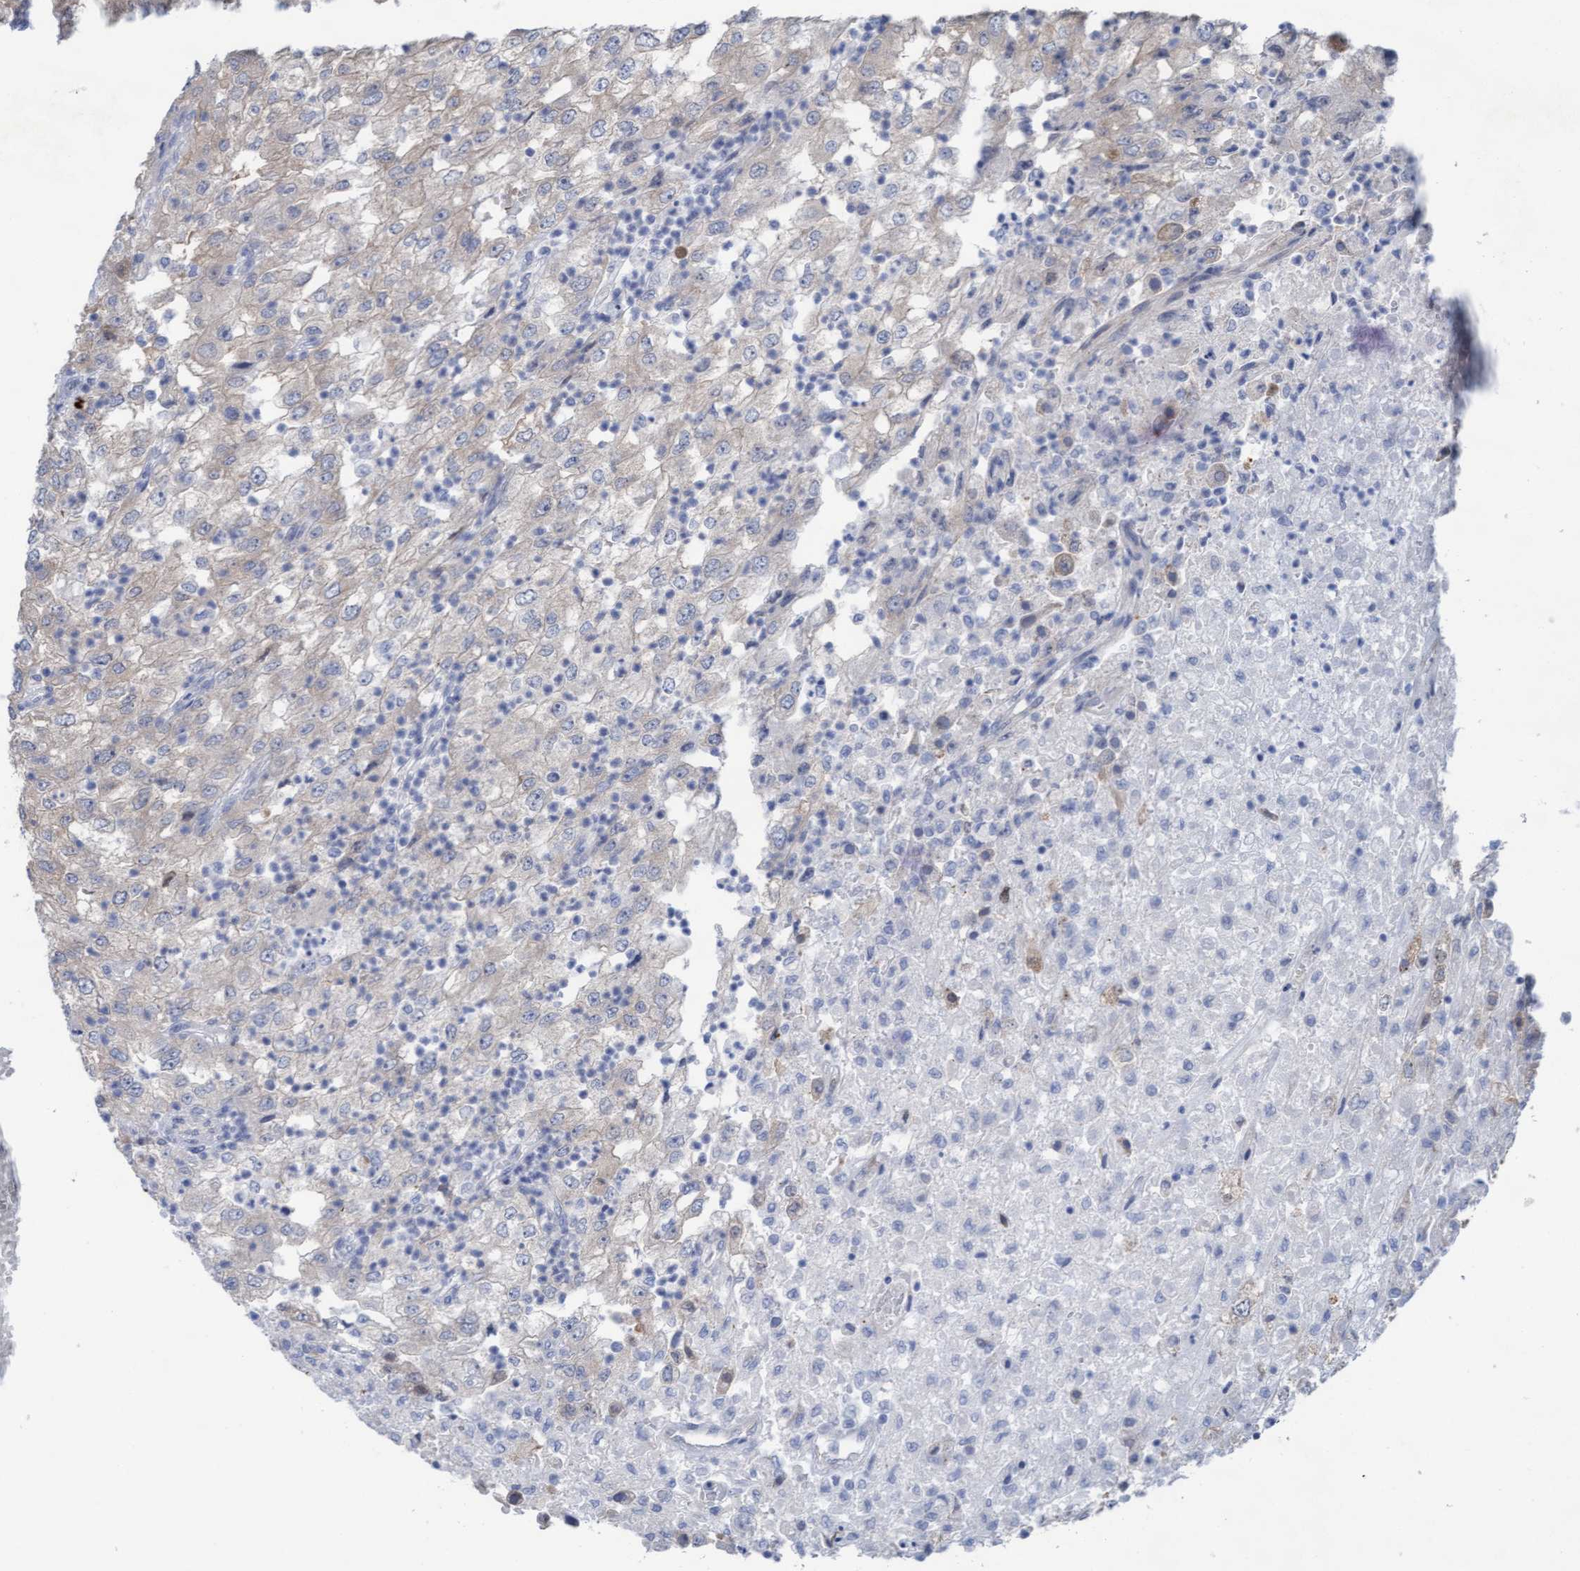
{"staining": {"intensity": "negative", "quantity": "none", "location": "none"}, "tissue": "renal cancer", "cell_type": "Tumor cells", "image_type": "cancer", "snomed": [{"axis": "morphology", "description": "Adenocarcinoma, NOS"}, {"axis": "topography", "description": "Kidney"}], "caption": "Tumor cells are negative for protein expression in human renal adenocarcinoma. Brightfield microscopy of immunohistochemistry (IHC) stained with DAB (brown) and hematoxylin (blue), captured at high magnification.", "gene": "PLCD1", "patient": {"sex": "female", "age": 54}}